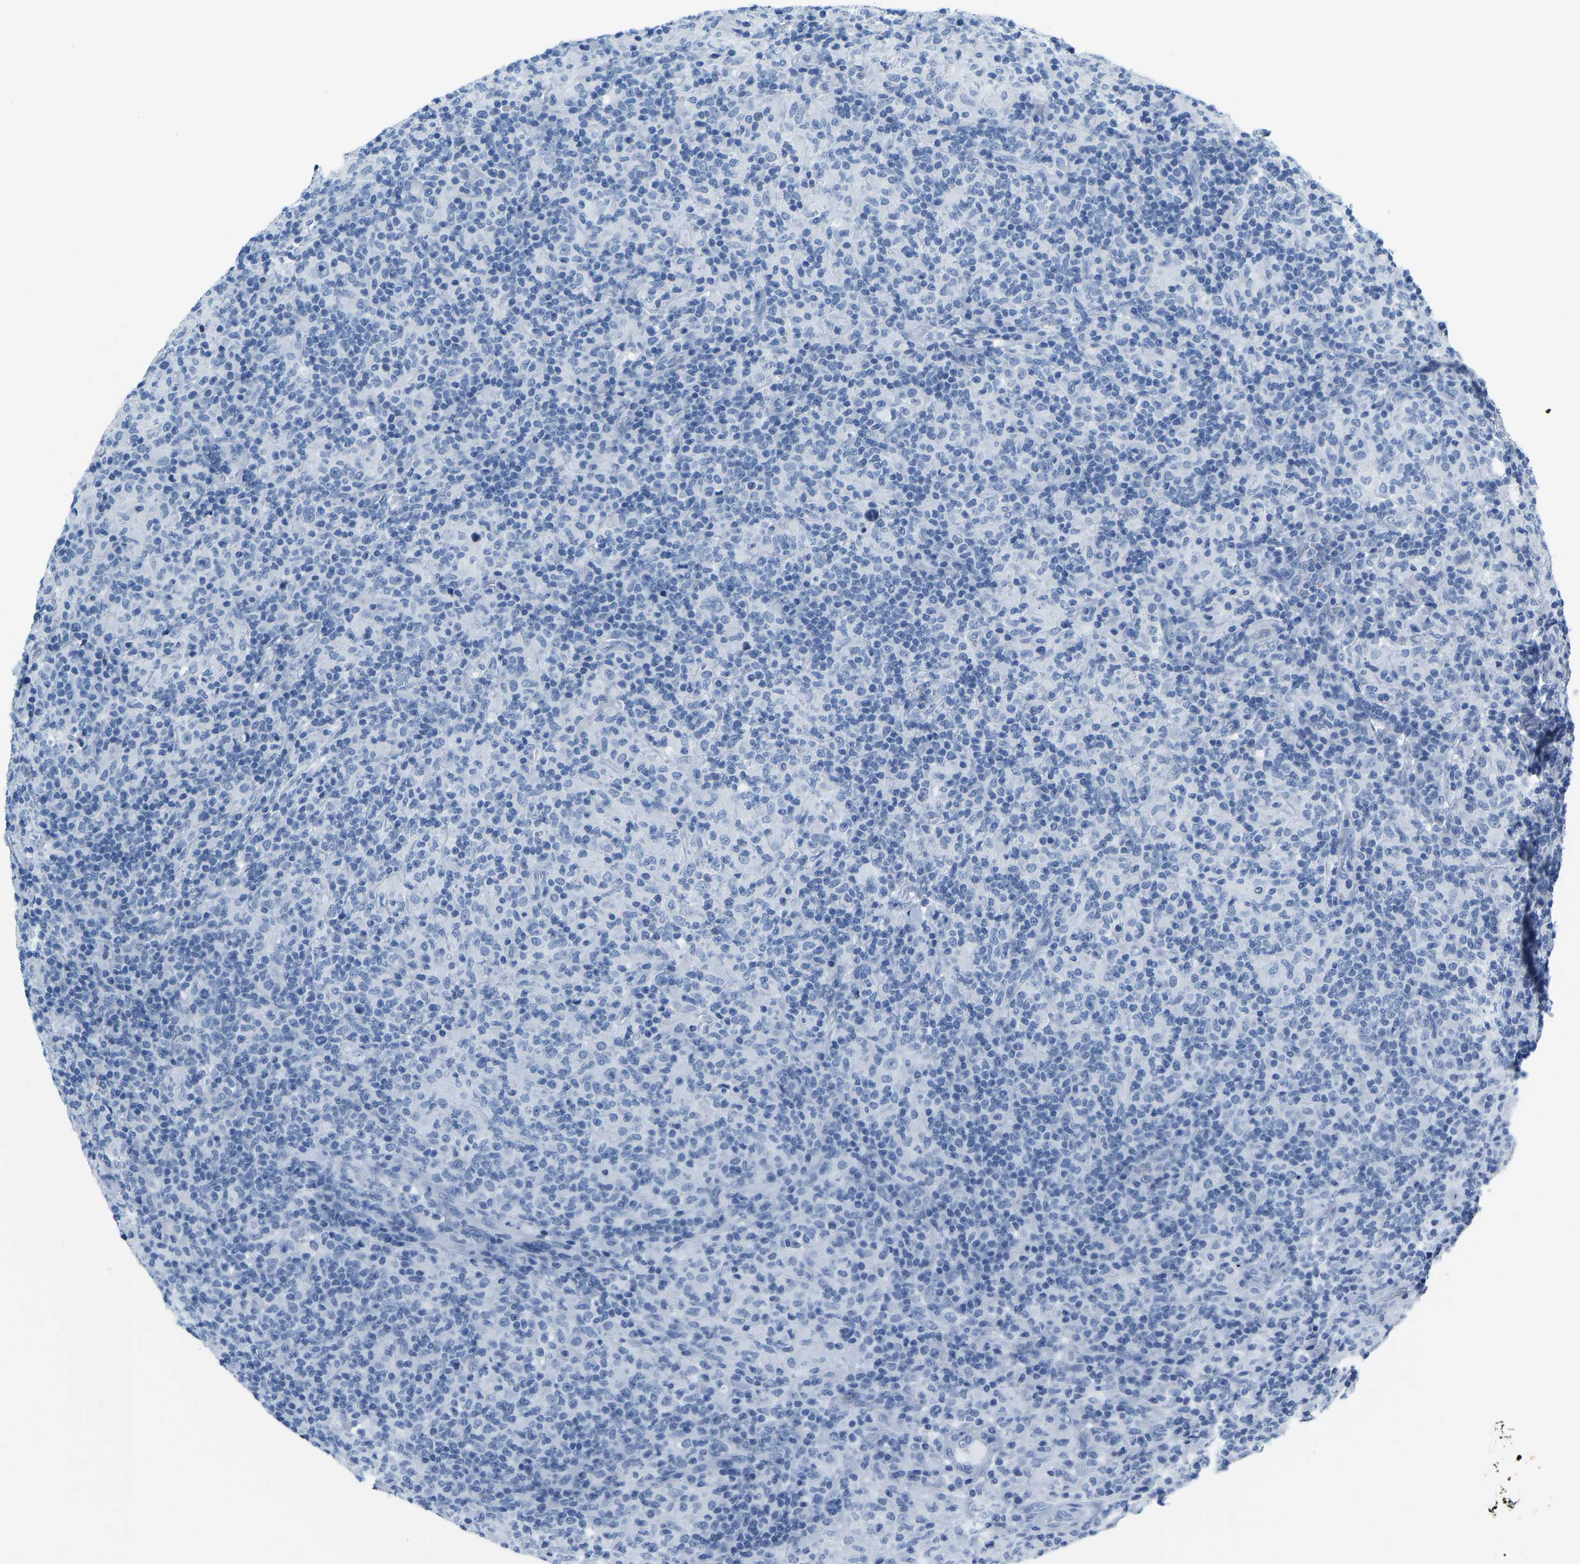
{"staining": {"intensity": "negative", "quantity": "none", "location": "none"}, "tissue": "lymphoma", "cell_type": "Tumor cells", "image_type": "cancer", "snomed": [{"axis": "morphology", "description": "Hodgkin's disease, NOS"}, {"axis": "topography", "description": "Lymph node"}], "caption": "Hodgkin's disease was stained to show a protein in brown. There is no significant positivity in tumor cells.", "gene": "SERPINB3", "patient": {"sex": "male", "age": 70}}